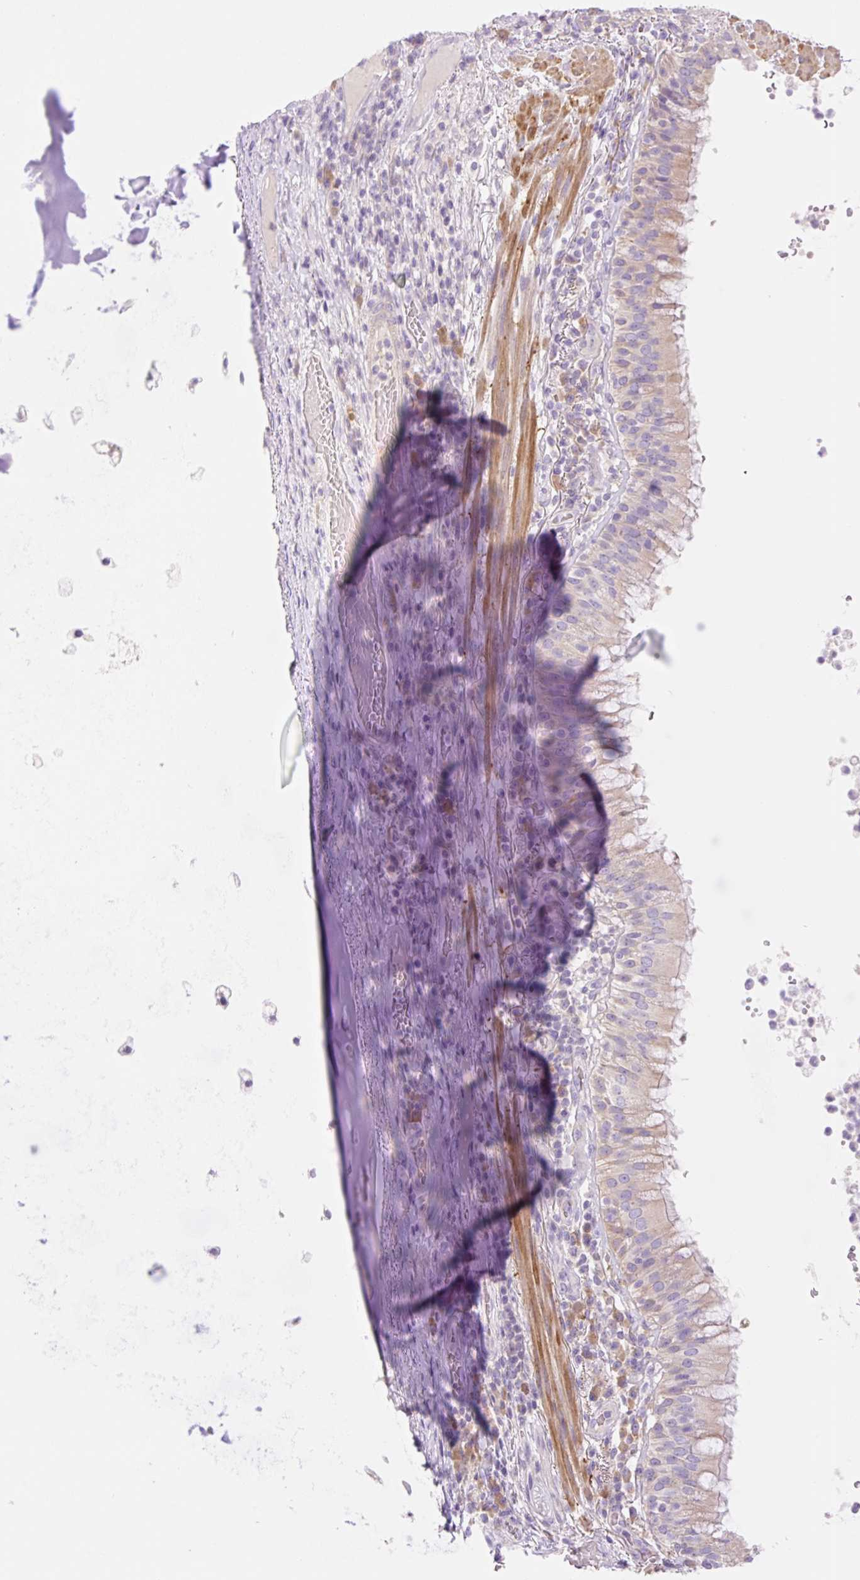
{"staining": {"intensity": "moderate", "quantity": "25%-75%", "location": "cytoplasmic/membranous"}, "tissue": "bronchus", "cell_type": "Respiratory epithelial cells", "image_type": "normal", "snomed": [{"axis": "morphology", "description": "Normal tissue, NOS"}, {"axis": "topography", "description": "Cartilage tissue"}, {"axis": "topography", "description": "Bronchus"}], "caption": "DAB (3,3'-diaminobenzidine) immunohistochemical staining of benign bronchus displays moderate cytoplasmic/membranous protein staining in about 25%-75% of respiratory epithelial cells.", "gene": "DENND5A", "patient": {"sex": "male", "age": 56}}